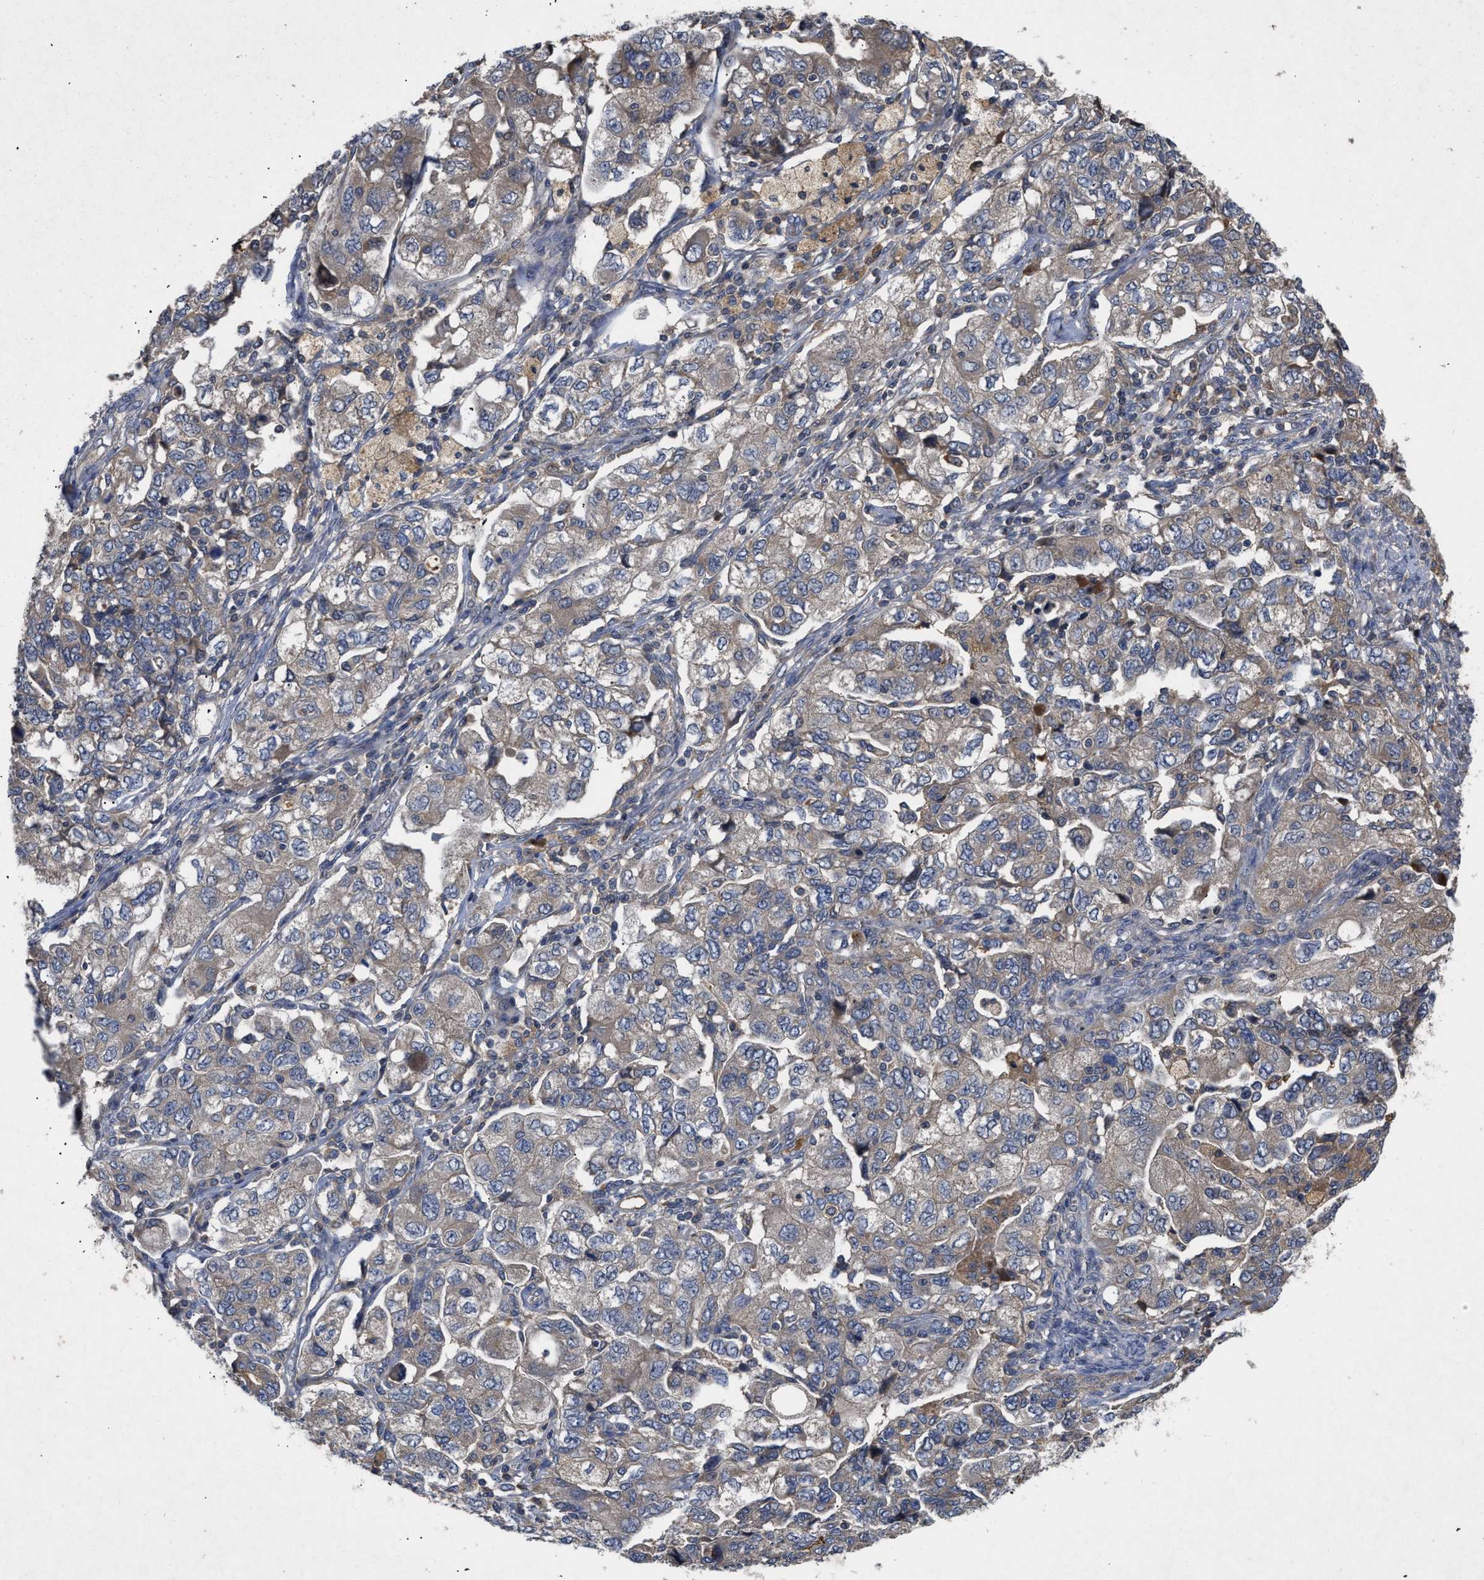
{"staining": {"intensity": "weak", "quantity": "<25%", "location": "cytoplasmic/membranous"}, "tissue": "ovarian cancer", "cell_type": "Tumor cells", "image_type": "cancer", "snomed": [{"axis": "morphology", "description": "Carcinoma, NOS"}, {"axis": "morphology", "description": "Cystadenocarcinoma, serous, NOS"}, {"axis": "topography", "description": "Ovary"}], "caption": "This image is of ovarian cancer stained with immunohistochemistry to label a protein in brown with the nuclei are counter-stained blue. There is no staining in tumor cells.", "gene": "VPS4A", "patient": {"sex": "female", "age": 69}}